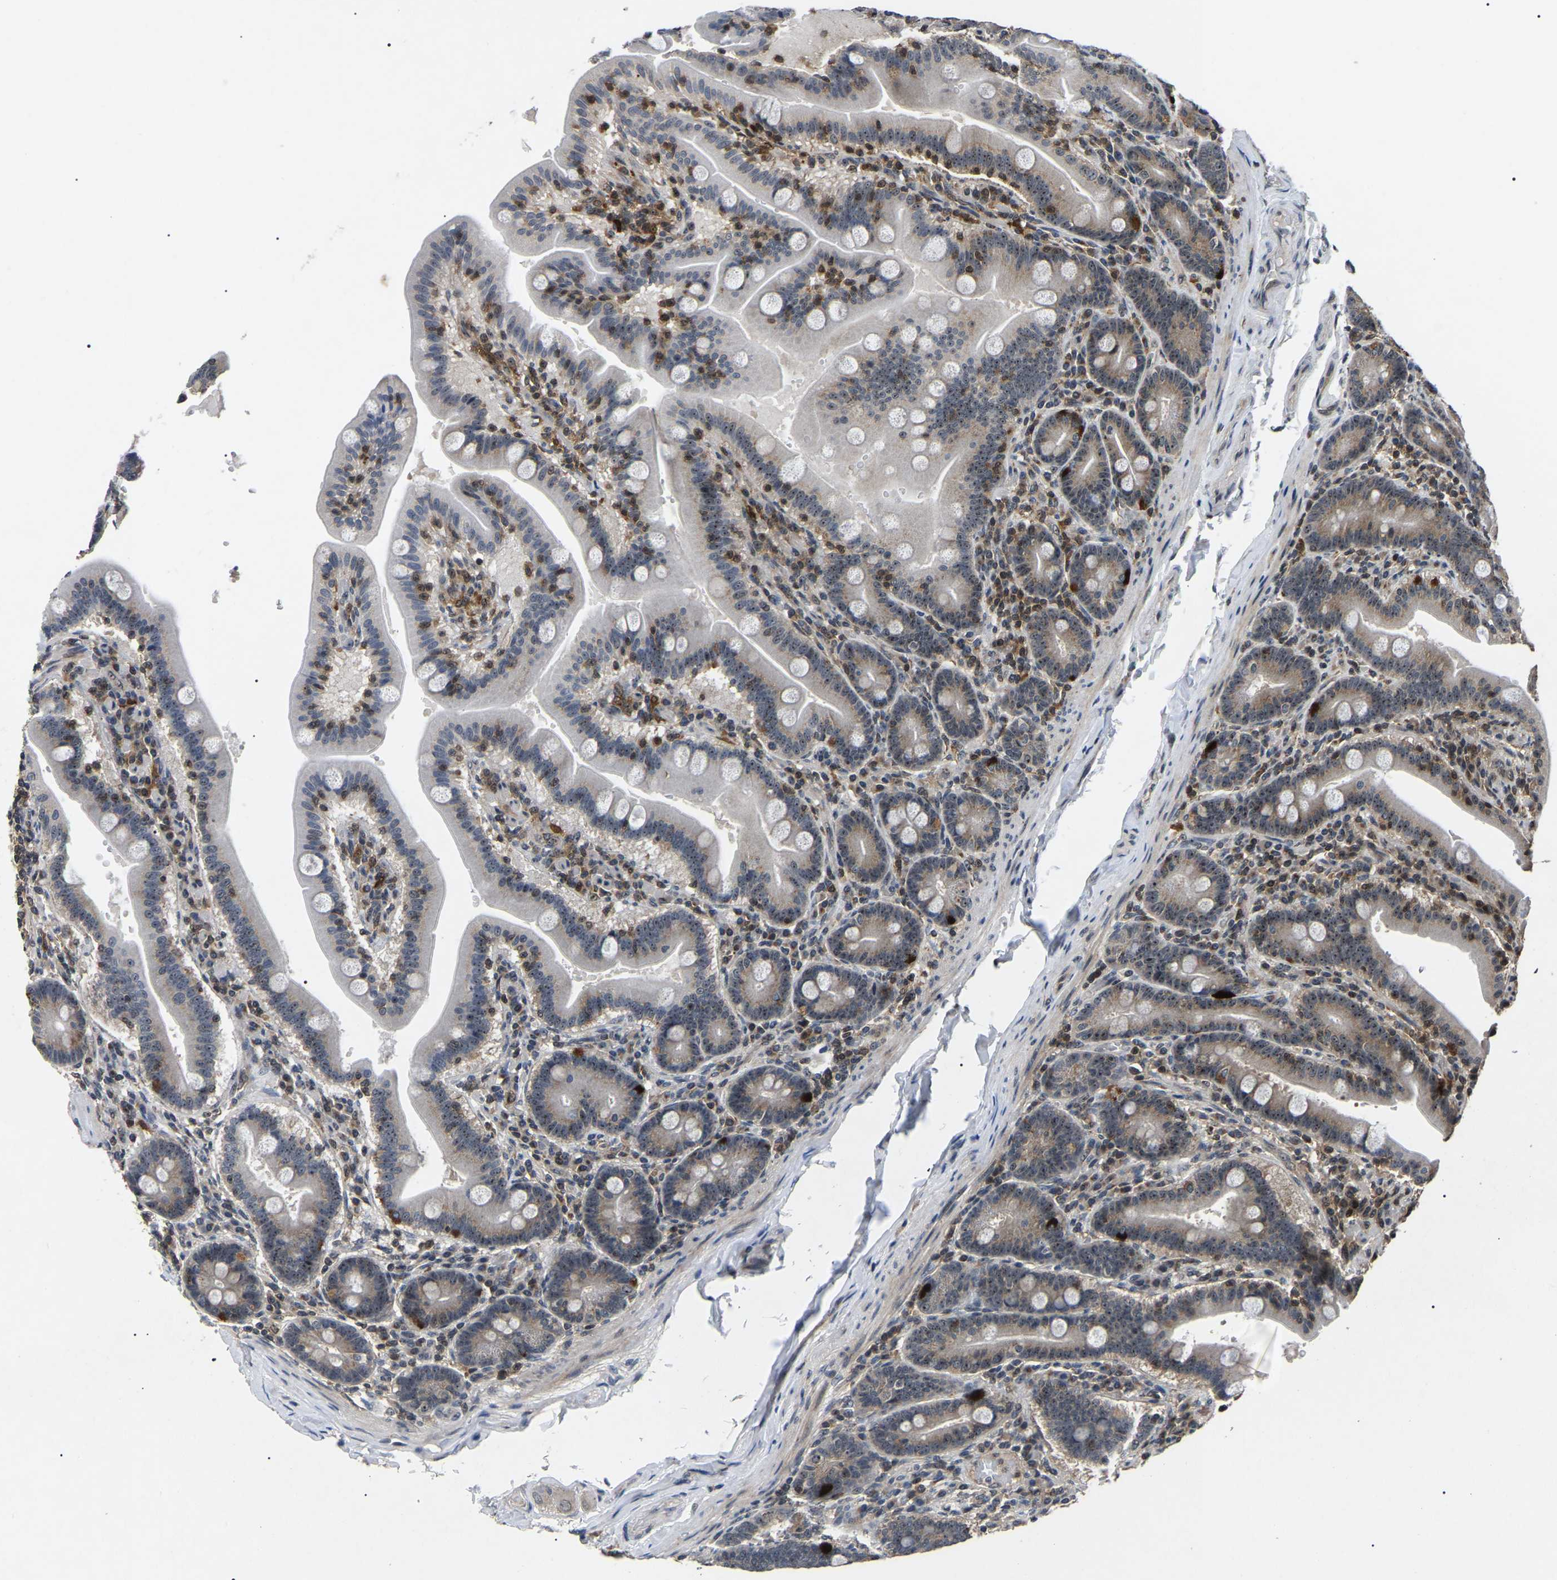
{"staining": {"intensity": "moderate", "quantity": "25%-75%", "location": "cytoplasmic/membranous,nuclear"}, "tissue": "duodenum", "cell_type": "Glandular cells", "image_type": "normal", "snomed": [{"axis": "morphology", "description": "Normal tissue, NOS"}, {"axis": "topography", "description": "Duodenum"}], "caption": "Protein expression analysis of benign human duodenum reveals moderate cytoplasmic/membranous,nuclear positivity in about 25%-75% of glandular cells. Nuclei are stained in blue.", "gene": "RBM28", "patient": {"sex": "male", "age": 54}}